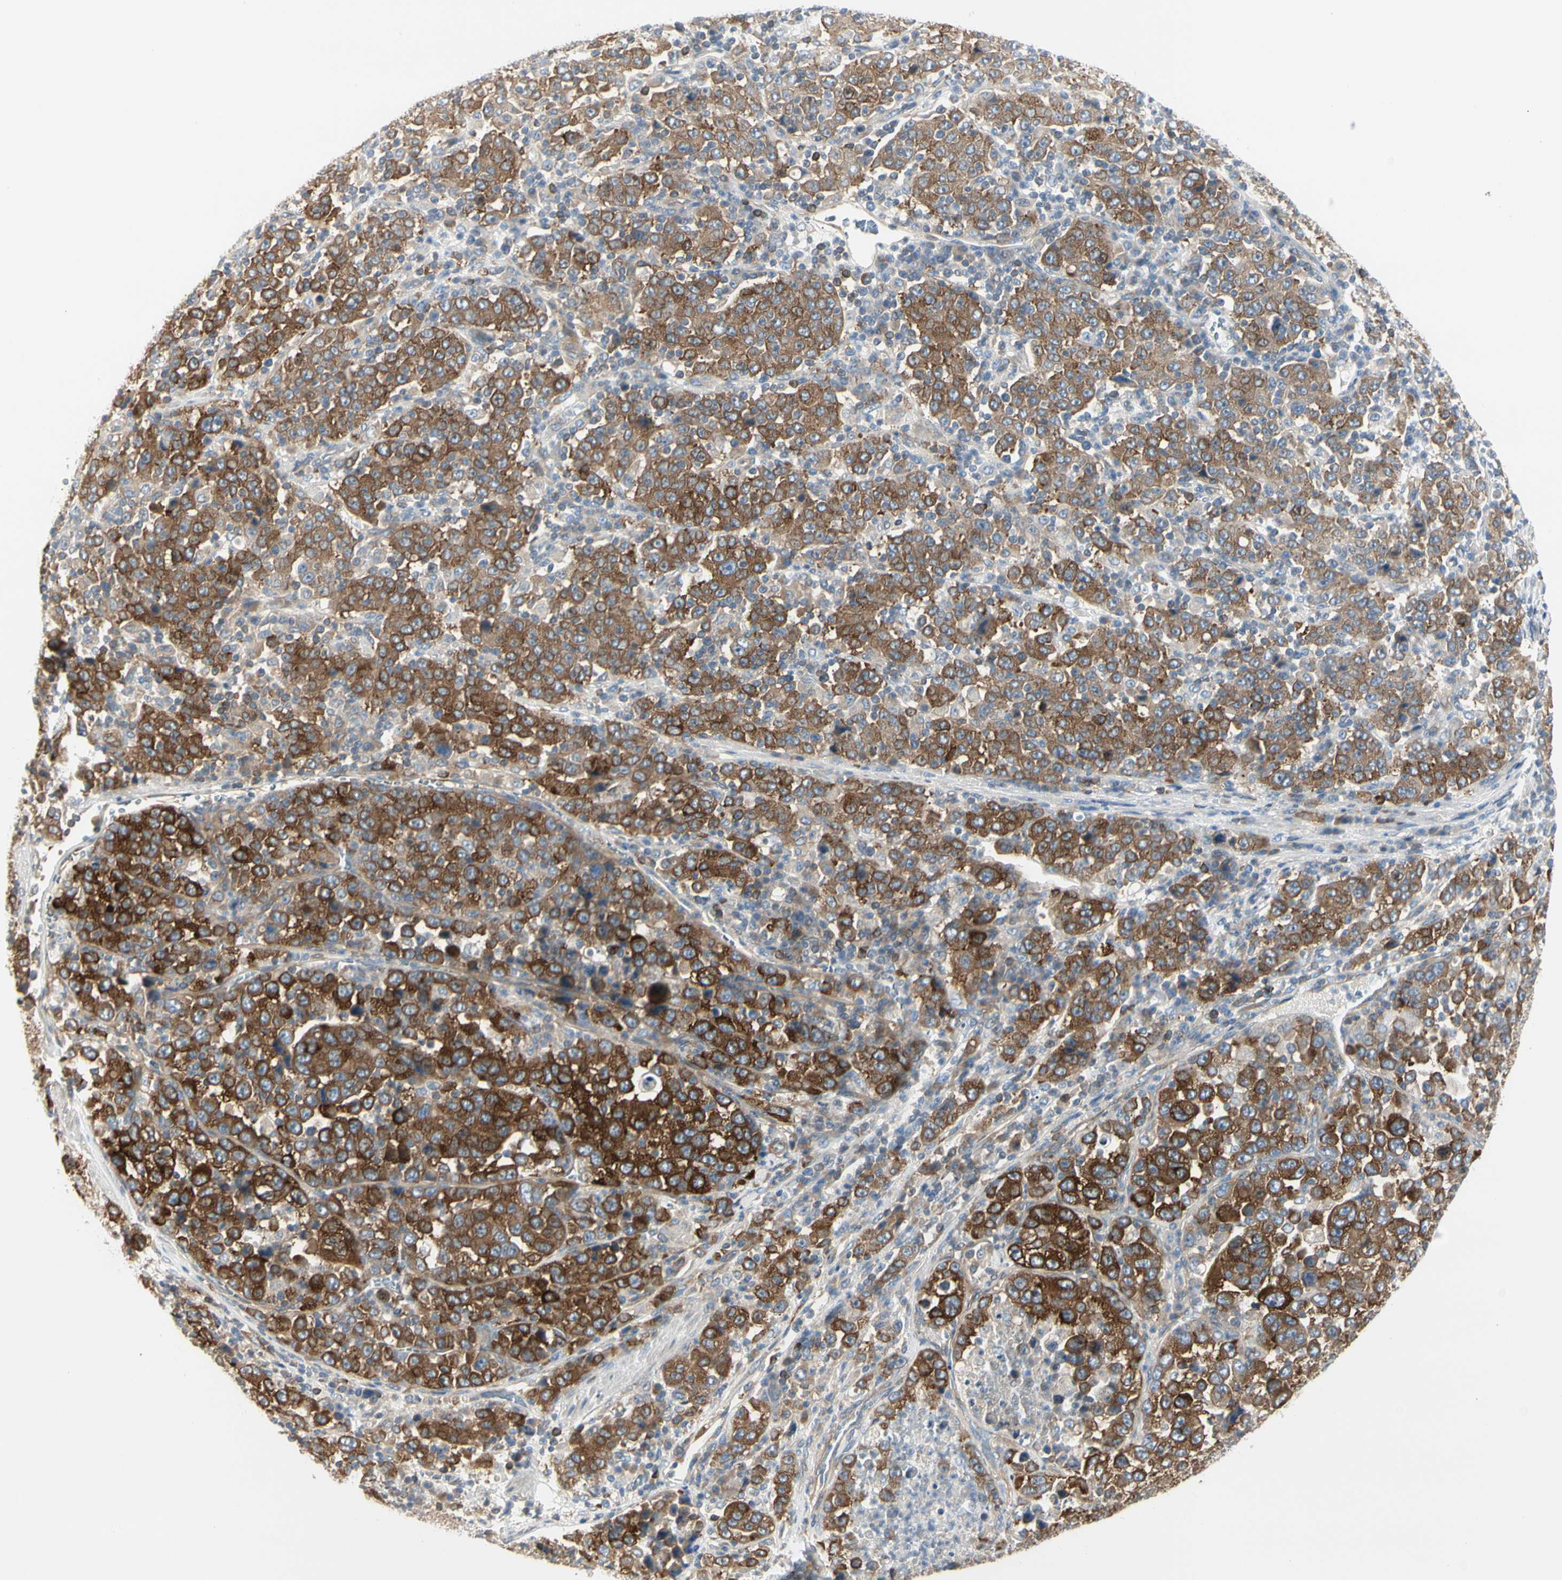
{"staining": {"intensity": "strong", "quantity": ">75%", "location": "cytoplasmic/membranous"}, "tissue": "stomach cancer", "cell_type": "Tumor cells", "image_type": "cancer", "snomed": [{"axis": "morphology", "description": "Normal tissue, NOS"}, {"axis": "morphology", "description": "Adenocarcinoma, NOS"}, {"axis": "topography", "description": "Stomach, upper"}, {"axis": "topography", "description": "Stomach"}], "caption": "Stomach cancer tissue displays strong cytoplasmic/membranous staining in approximately >75% of tumor cells, visualized by immunohistochemistry. (DAB (3,3'-diaminobenzidine) IHC with brightfield microscopy, high magnification).", "gene": "NFKB2", "patient": {"sex": "male", "age": 59}}